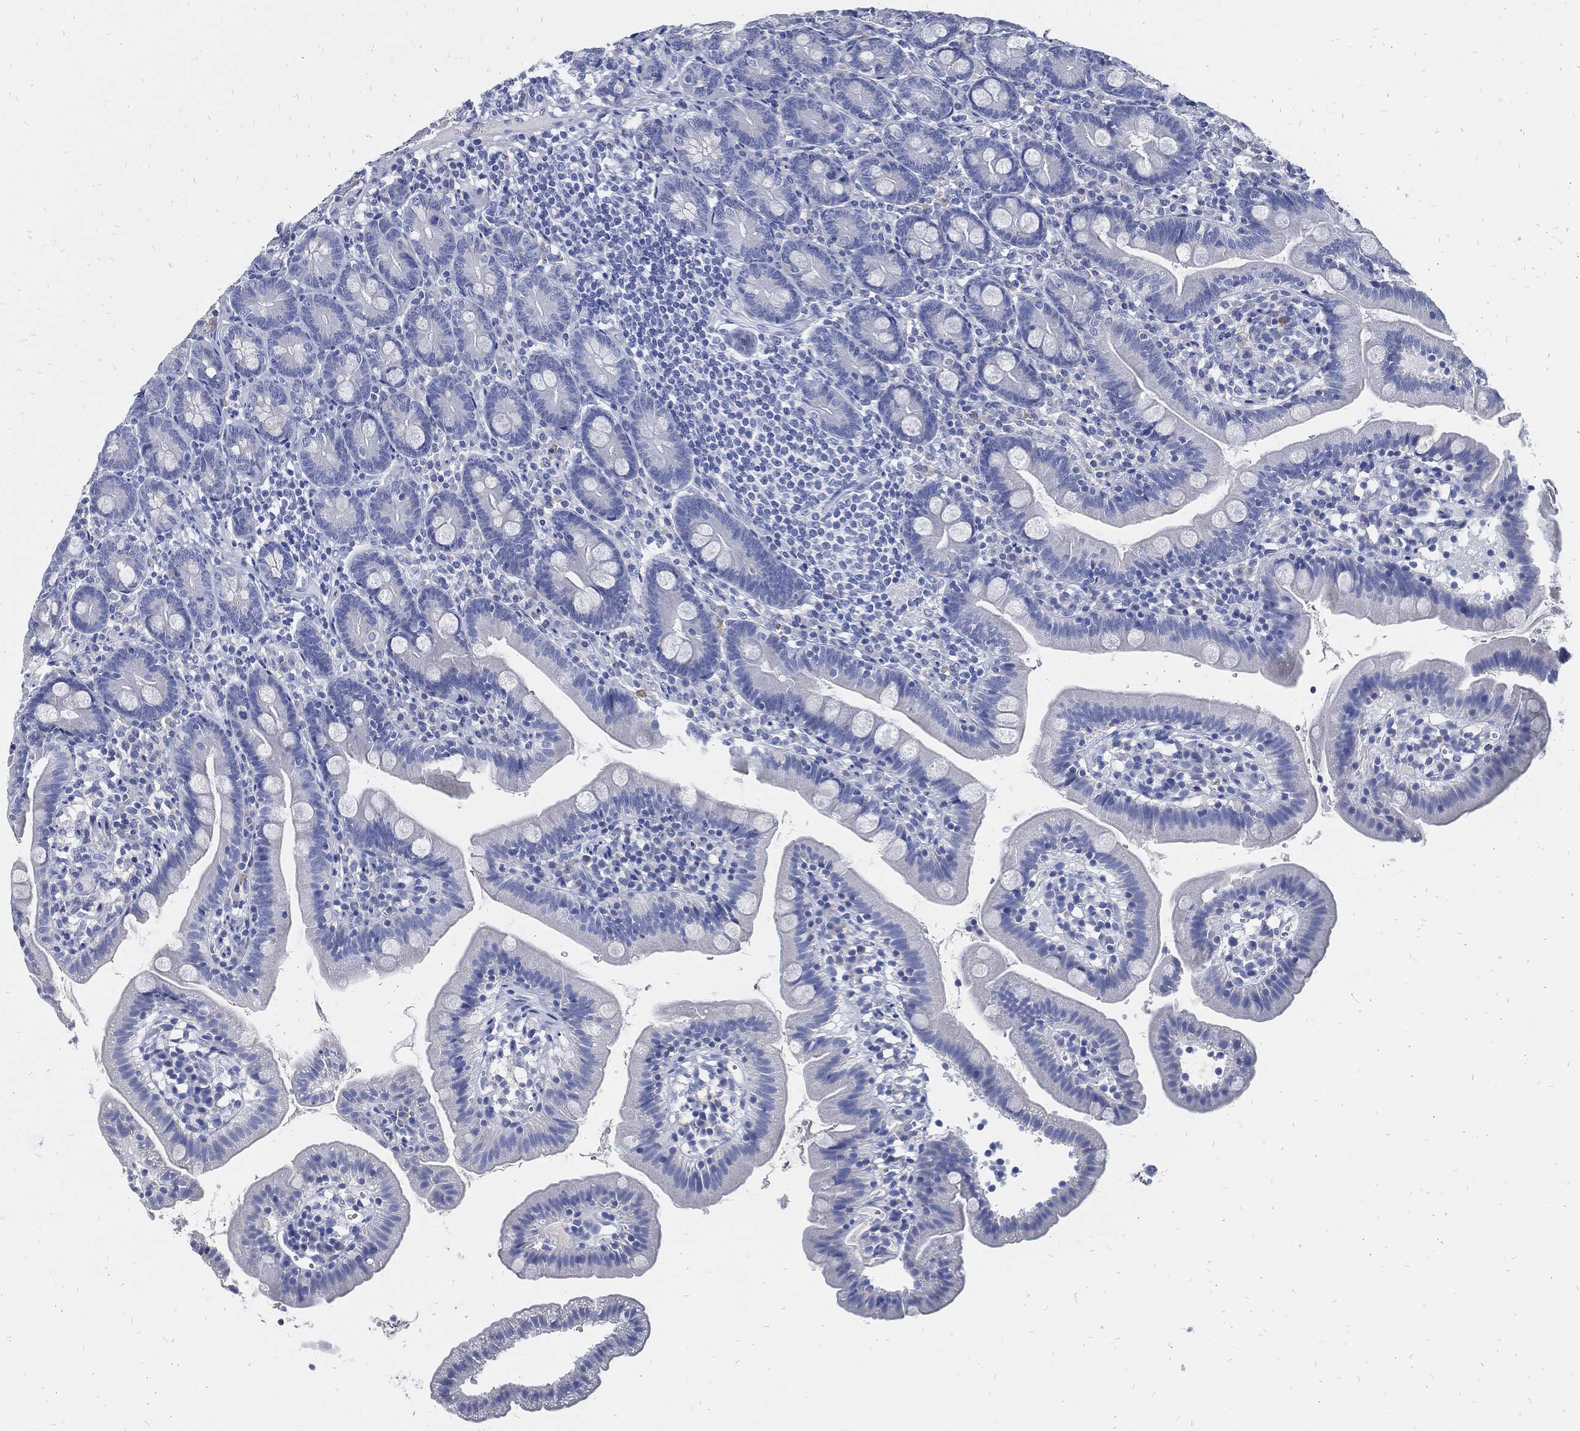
{"staining": {"intensity": "negative", "quantity": "none", "location": "none"}, "tissue": "duodenum", "cell_type": "Glandular cells", "image_type": "normal", "snomed": [{"axis": "morphology", "description": "Normal tissue, NOS"}, {"axis": "topography", "description": "Duodenum"}], "caption": "An image of human duodenum is negative for staining in glandular cells.", "gene": "FABP4", "patient": {"sex": "female", "age": 67}}